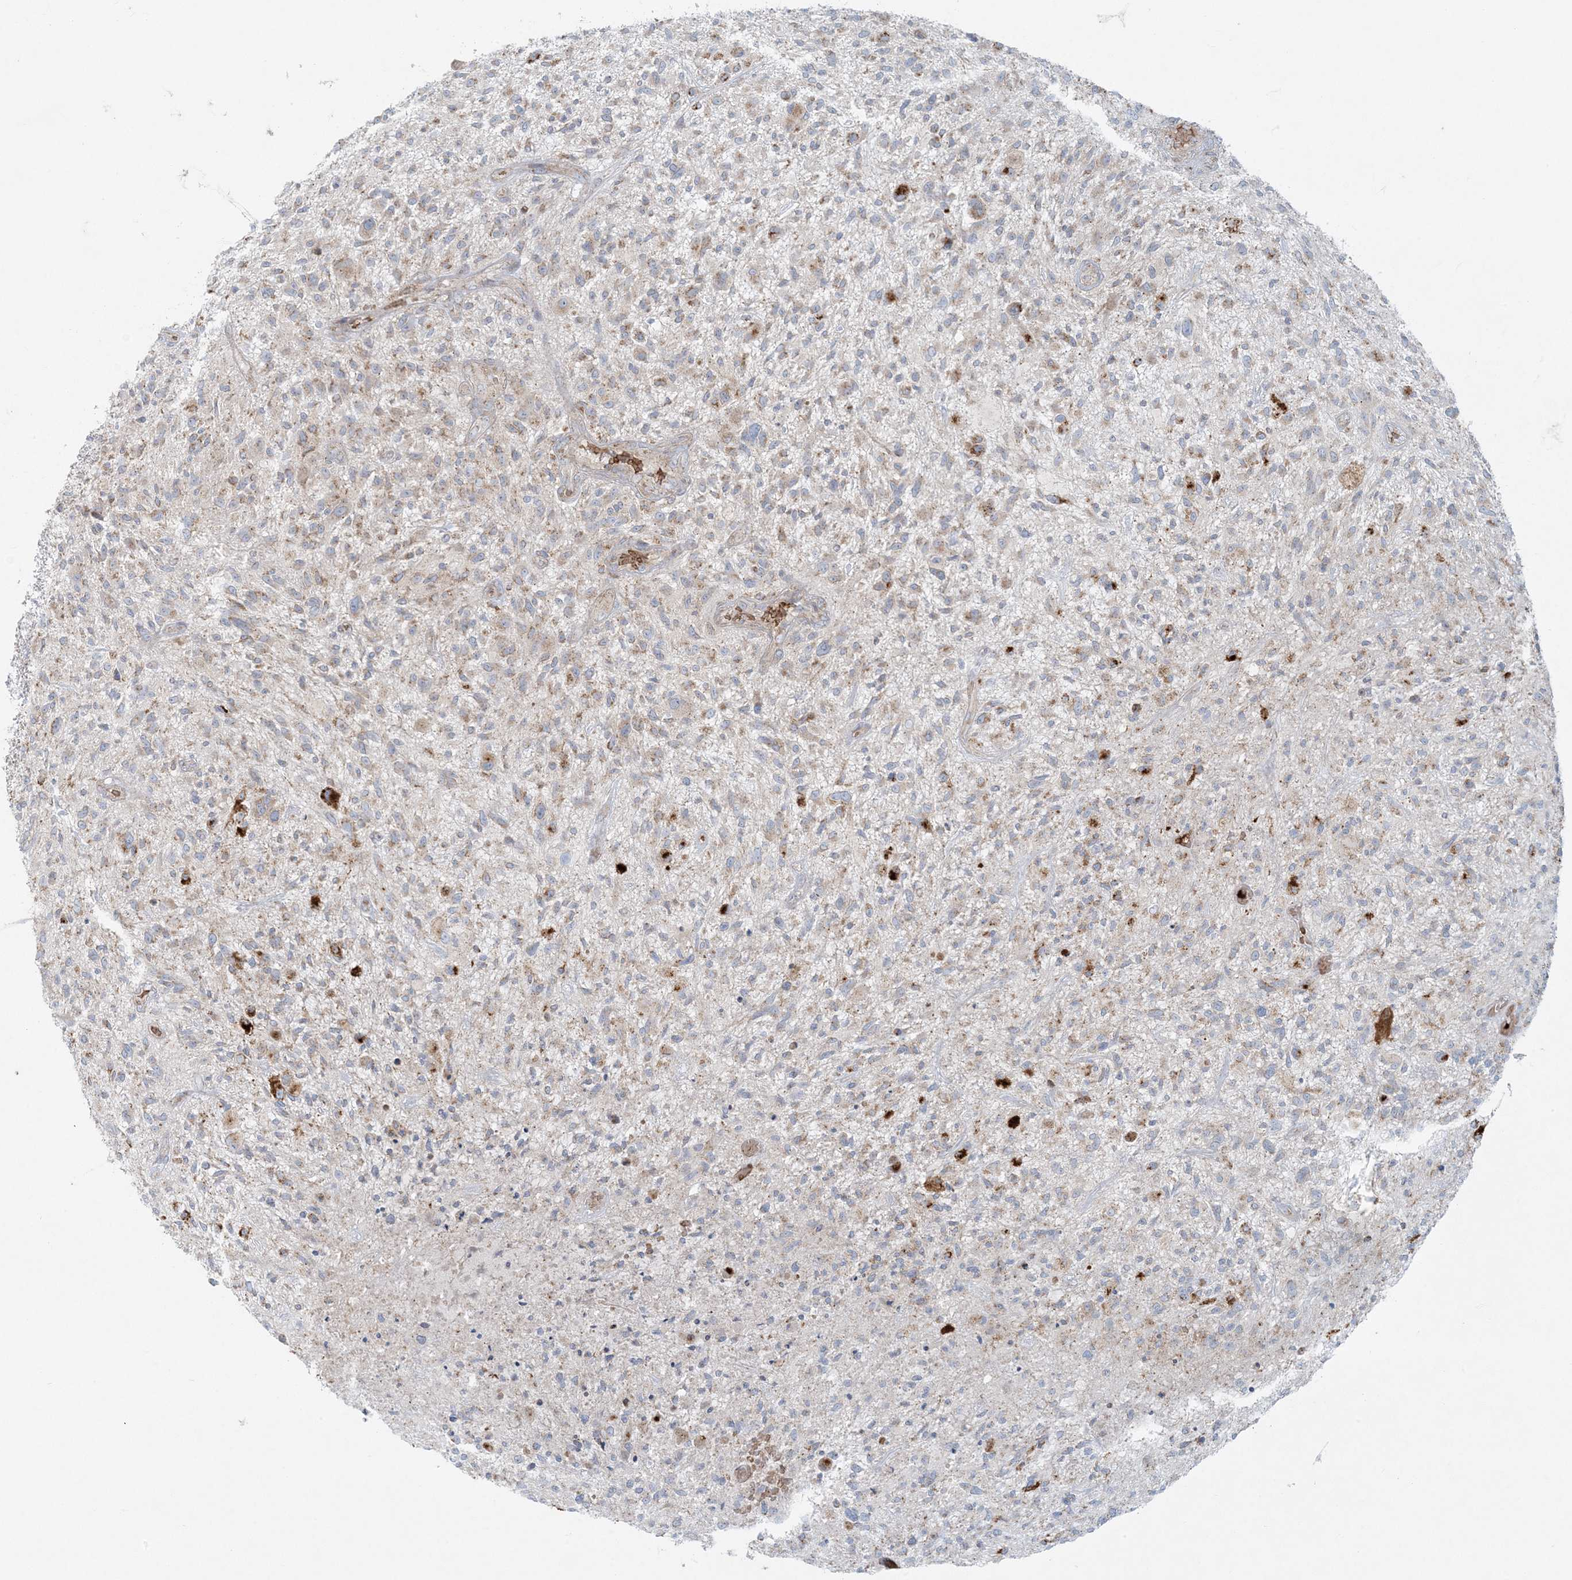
{"staining": {"intensity": "weak", "quantity": "<25%", "location": "cytoplasmic/membranous"}, "tissue": "glioma", "cell_type": "Tumor cells", "image_type": "cancer", "snomed": [{"axis": "morphology", "description": "Glioma, malignant, High grade"}, {"axis": "topography", "description": "Brain"}], "caption": "Immunohistochemistry (IHC) of human malignant high-grade glioma exhibits no expression in tumor cells.", "gene": "PIK3R4", "patient": {"sex": "male", "age": 47}}